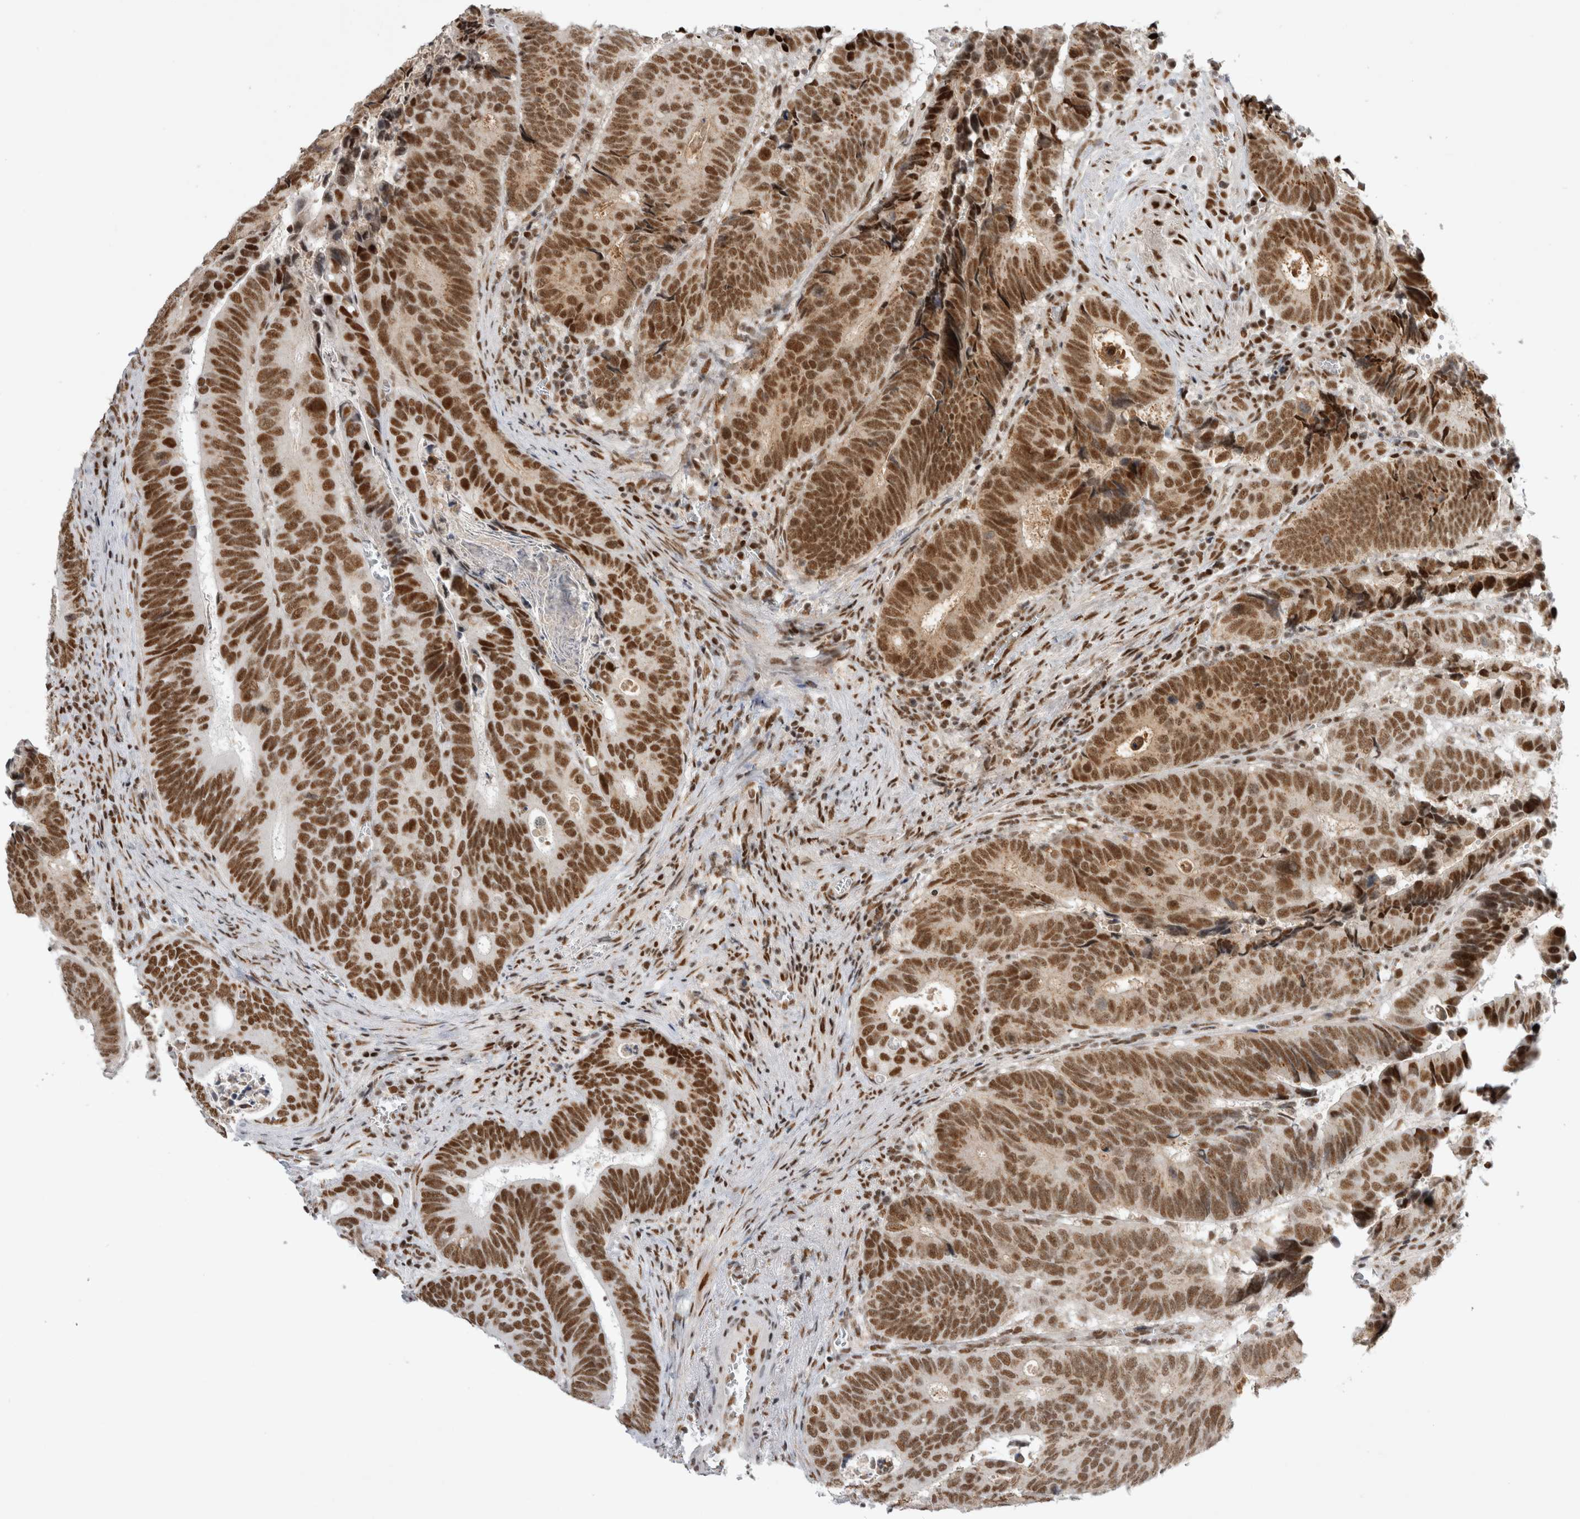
{"staining": {"intensity": "strong", "quantity": ">75%", "location": "nuclear"}, "tissue": "colorectal cancer", "cell_type": "Tumor cells", "image_type": "cancer", "snomed": [{"axis": "morphology", "description": "Inflammation, NOS"}, {"axis": "morphology", "description": "Adenocarcinoma, NOS"}, {"axis": "topography", "description": "Colon"}], "caption": "Protein staining displays strong nuclear staining in approximately >75% of tumor cells in colorectal cancer.", "gene": "EYA2", "patient": {"sex": "male", "age": 72}}